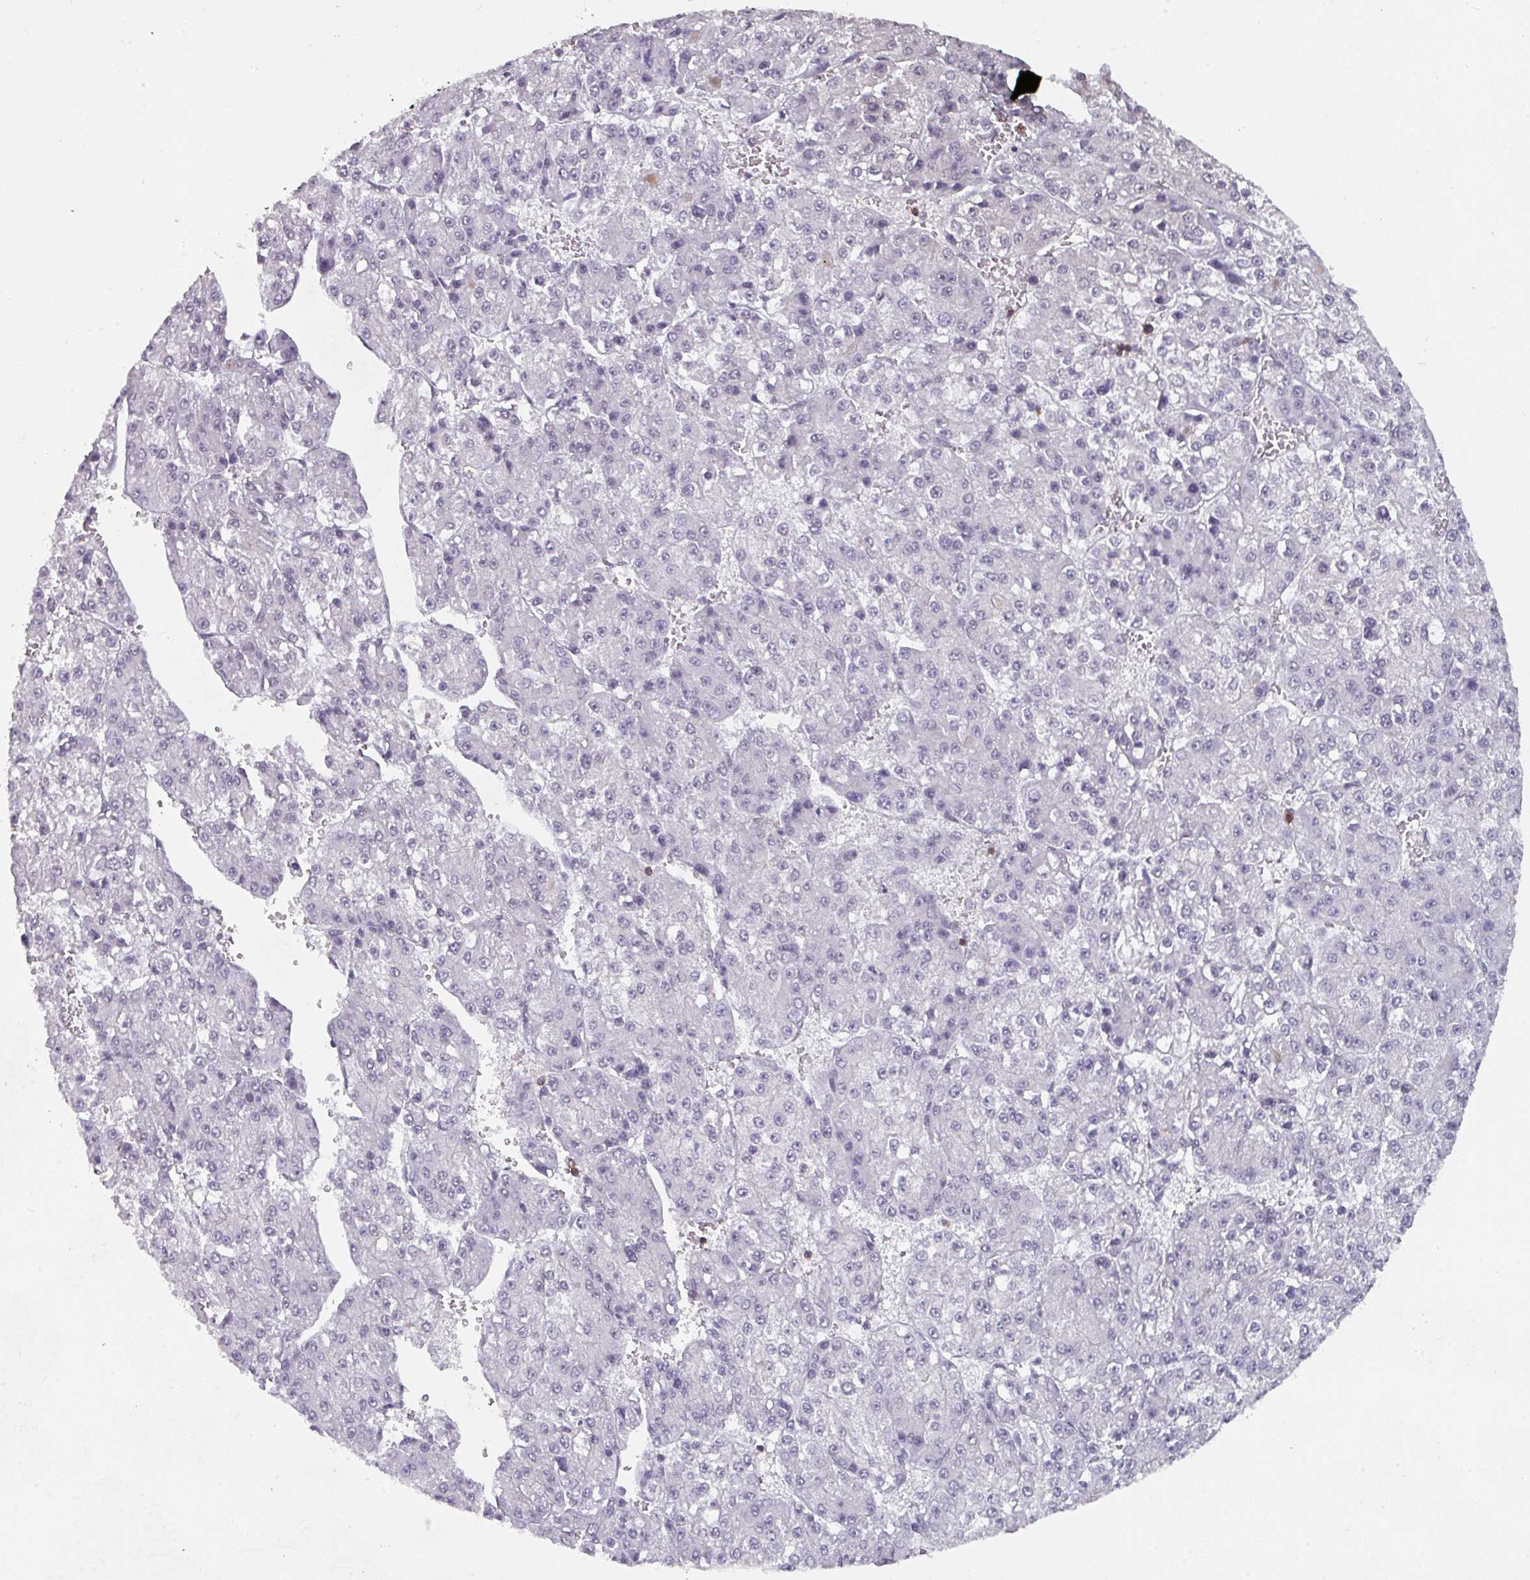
{"staining": {"intensity": "negative", "quantity": "none", "location": "none"}, "tissue": "liver cancer", "cell_type": "Tumor cells", "image_type": "cancer", "snomed": [{"axis": "morphology", "description": "Carcinoma, Hepatocellular, NOS"}, {"axis": "topography", "description": "Liver"}], "caption": "The image displays no significant expression in tumor cells of hepatocellular carcinoma (liver).", "gene": "RASAL3", "patient": {"sex": "female", "age": 73}}